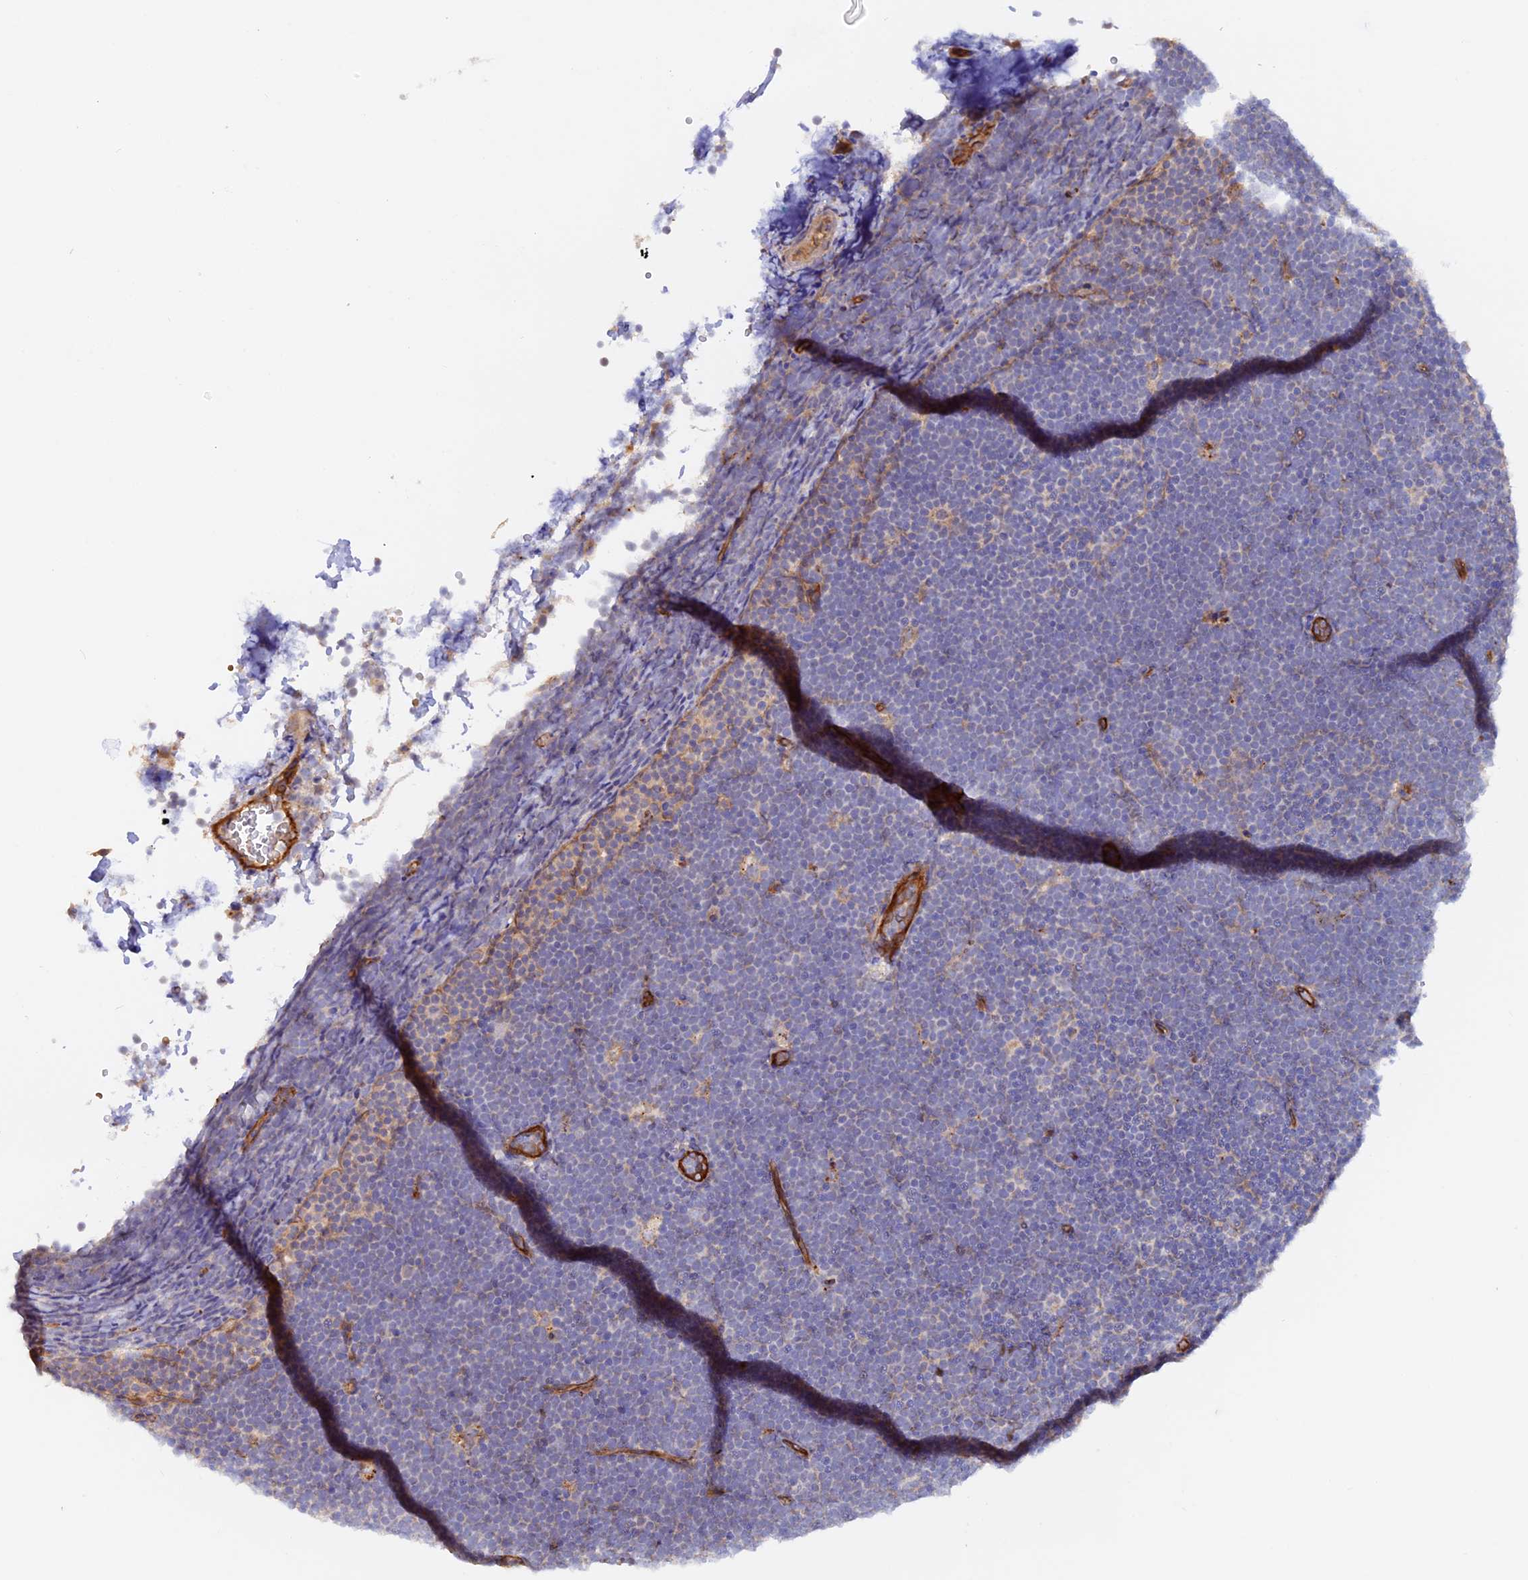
{"staining": {"intensity": "negative", "quantity": "none", "location": "none"}, "tissue": "lymphoma", "cell_type": "Tumor cells", "image_type": "cancer", "snomed": [{"axis": "morphology", "description": "Malignant lymphoma, non-Hodgkin's type, High grade"}, {"axis": "topography", "description": "Lymph node"}], "caption": "High power microscopy micrograph of an immunohistochemistry (IHC) image of malignant lymphoma, non-Hodgkin's type (high-grade), revealing no significant staining in tumor cells.", "gene": "DUS3L", "patient": {"sex": "male", "age": 13}}